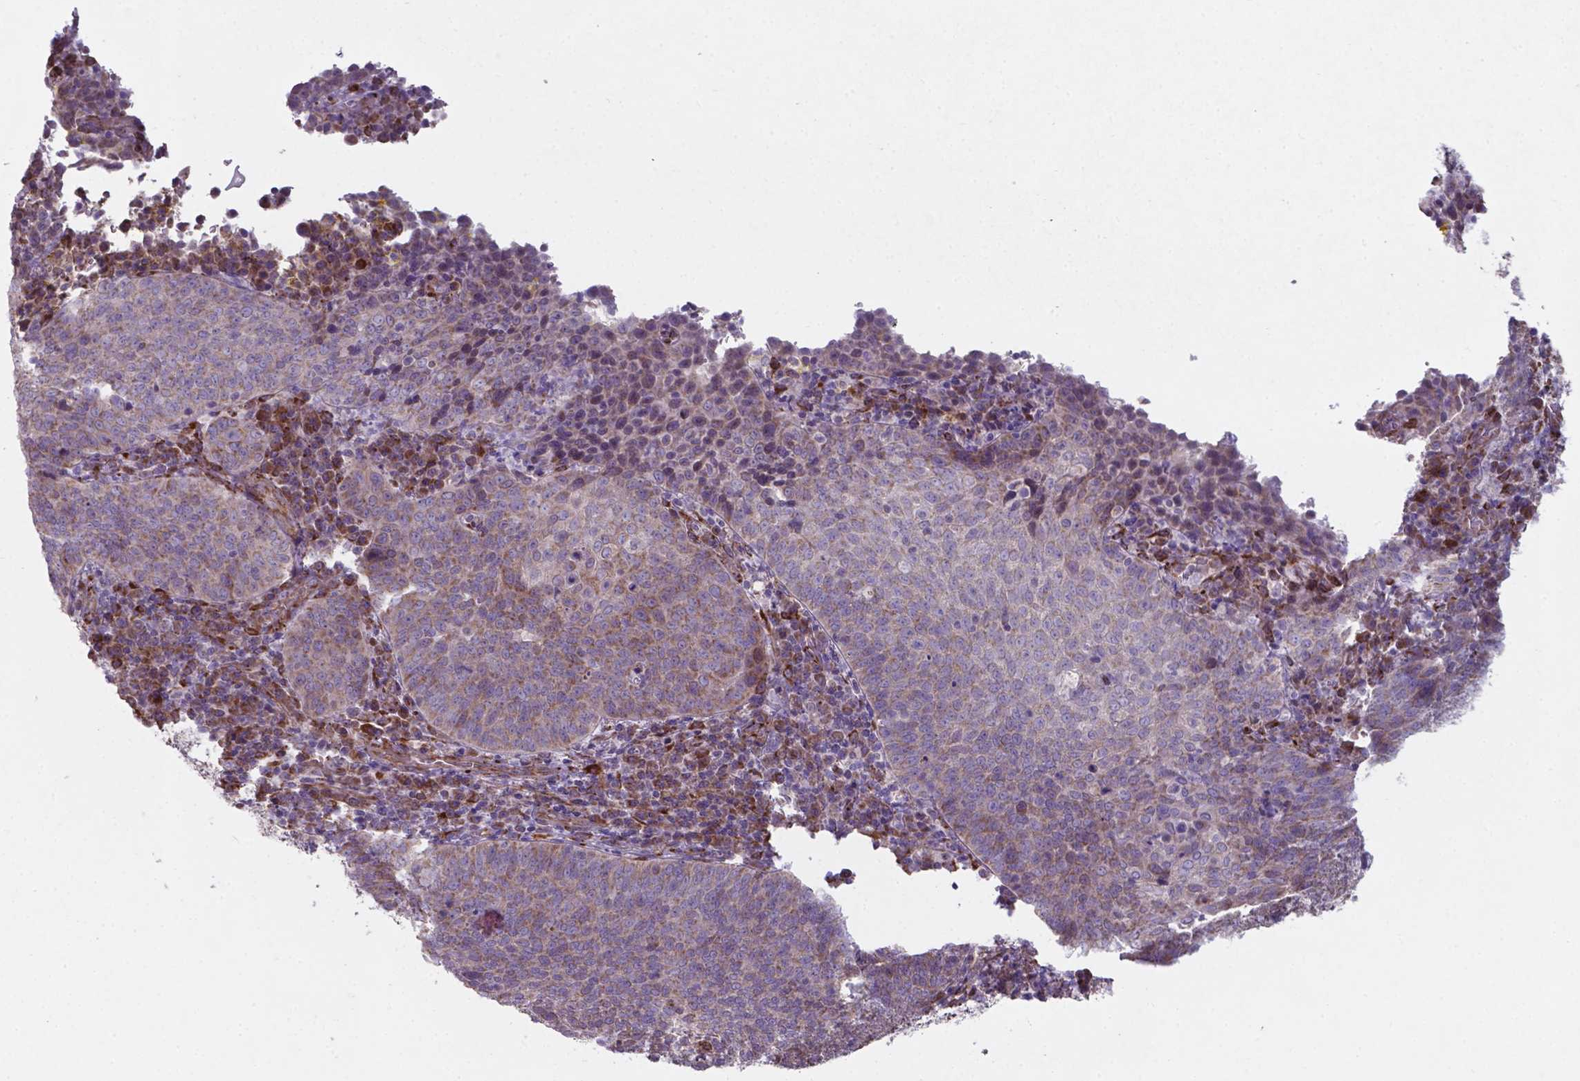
{"staining": {"intensity": "weak", "quantity": "<25%", "location": "cytoplasmic/membranous"}, "tissue": "cervical cancer", "cell_type": "Tumor cells", "image_type": "cancer", "snomed": [{"axis": "morphology", "description": "Squamous cell carcinoma, NOS"}, {"axis": "topography", "description": "Cervix"}], "caption": "A high-resolution image shows immunohistochemistry staining of squamous cell carcinoma (cervical), which shows no significant positivity in tumor cells.", "gene": "FAM114A1", "patient": {"sex": "female", "age": 34}}